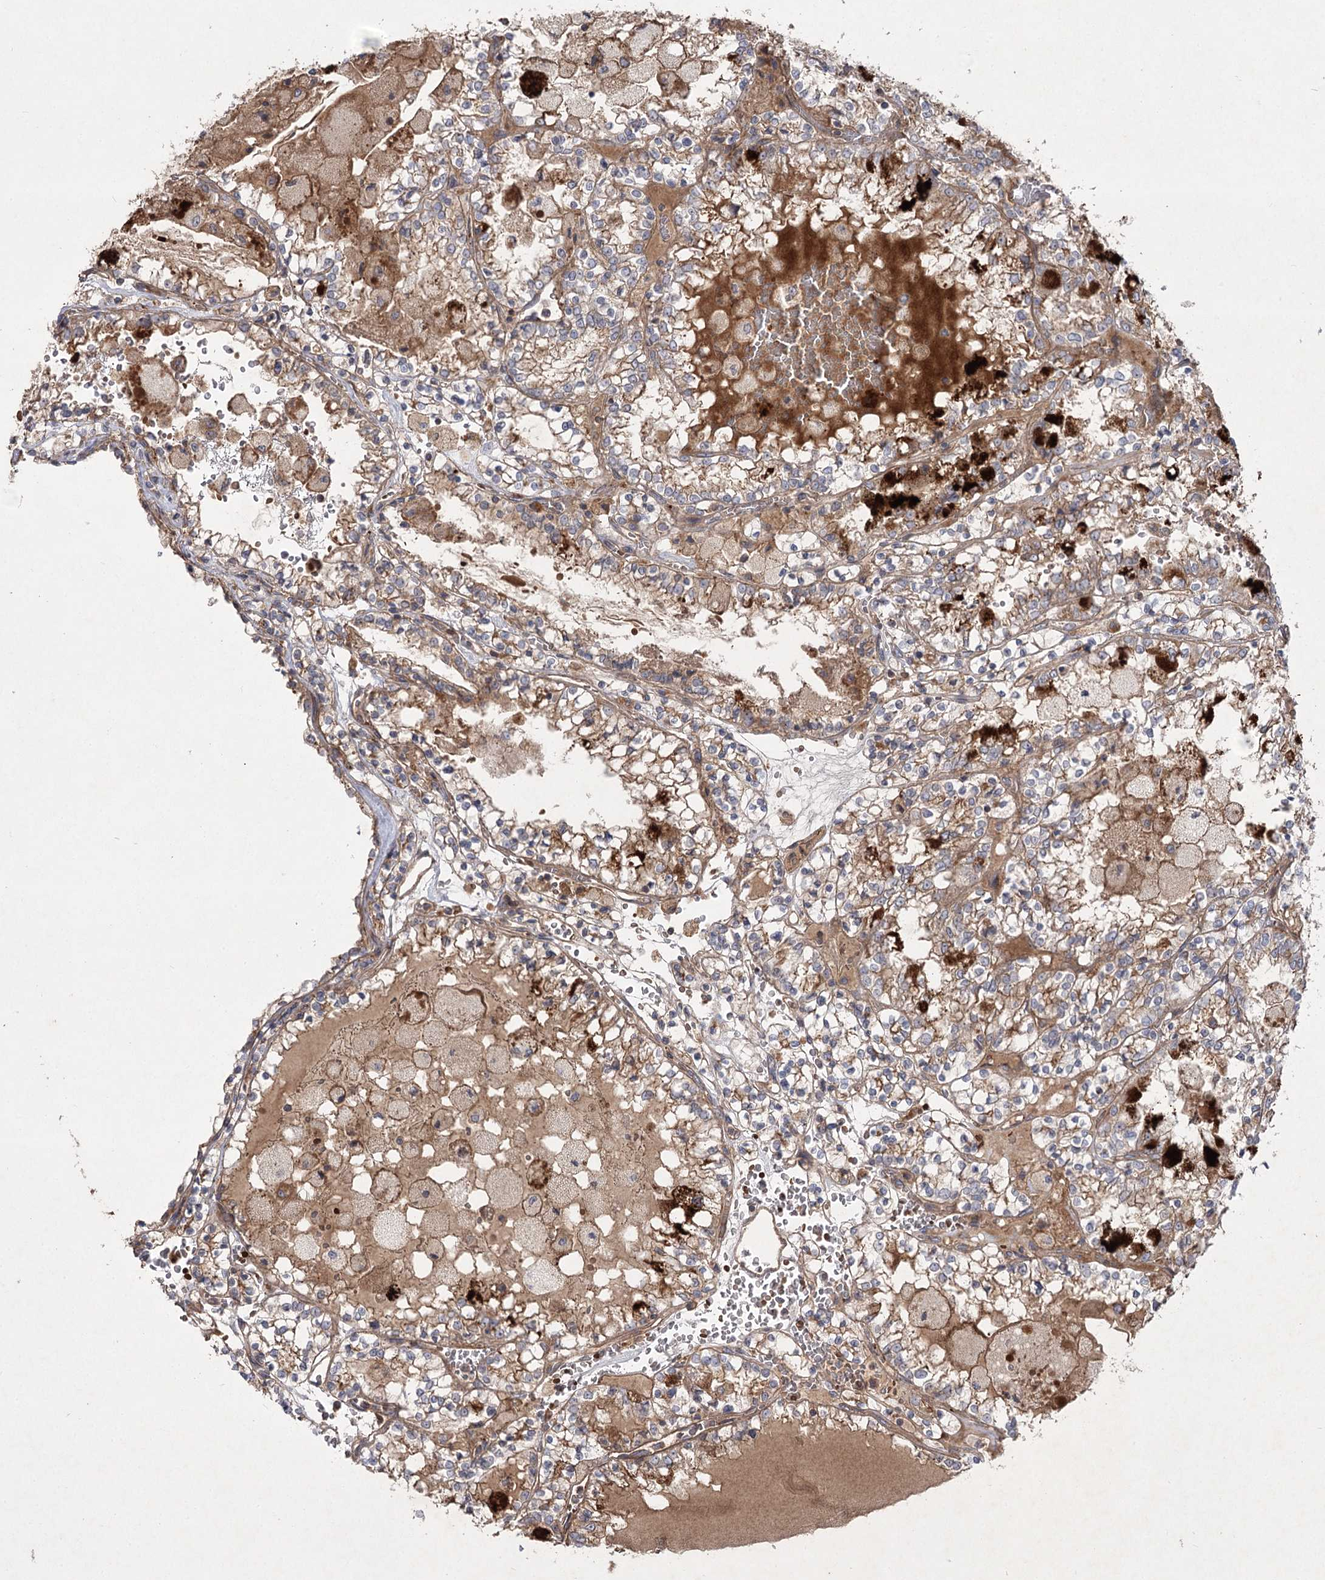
{"staining": {"intensity": "moderate", "quantity": "<25%", "location": "cytoplasmic/membranous"}, "tissue": "renal cancer", "cell_type": "Tumor cells", "image_type": "cancer", "snomed": [{"axis": "morphology", "description": "Adenocarcinoma, NOS"}, {"axis": "topography", "description": "Kidney"}], "caption": "A brown stain shows moderate cytoplasmic/membranous staining of a protein in human renal adenocarcinoma tumor cells. The staining was performed using DAB to visualize the protein expression in brown, while the nuclei were stained in blue with hematoxylin (Magnification: 20x).", "gene": "KIAA0825", "patient": {"sex": "female", "age": 56}}